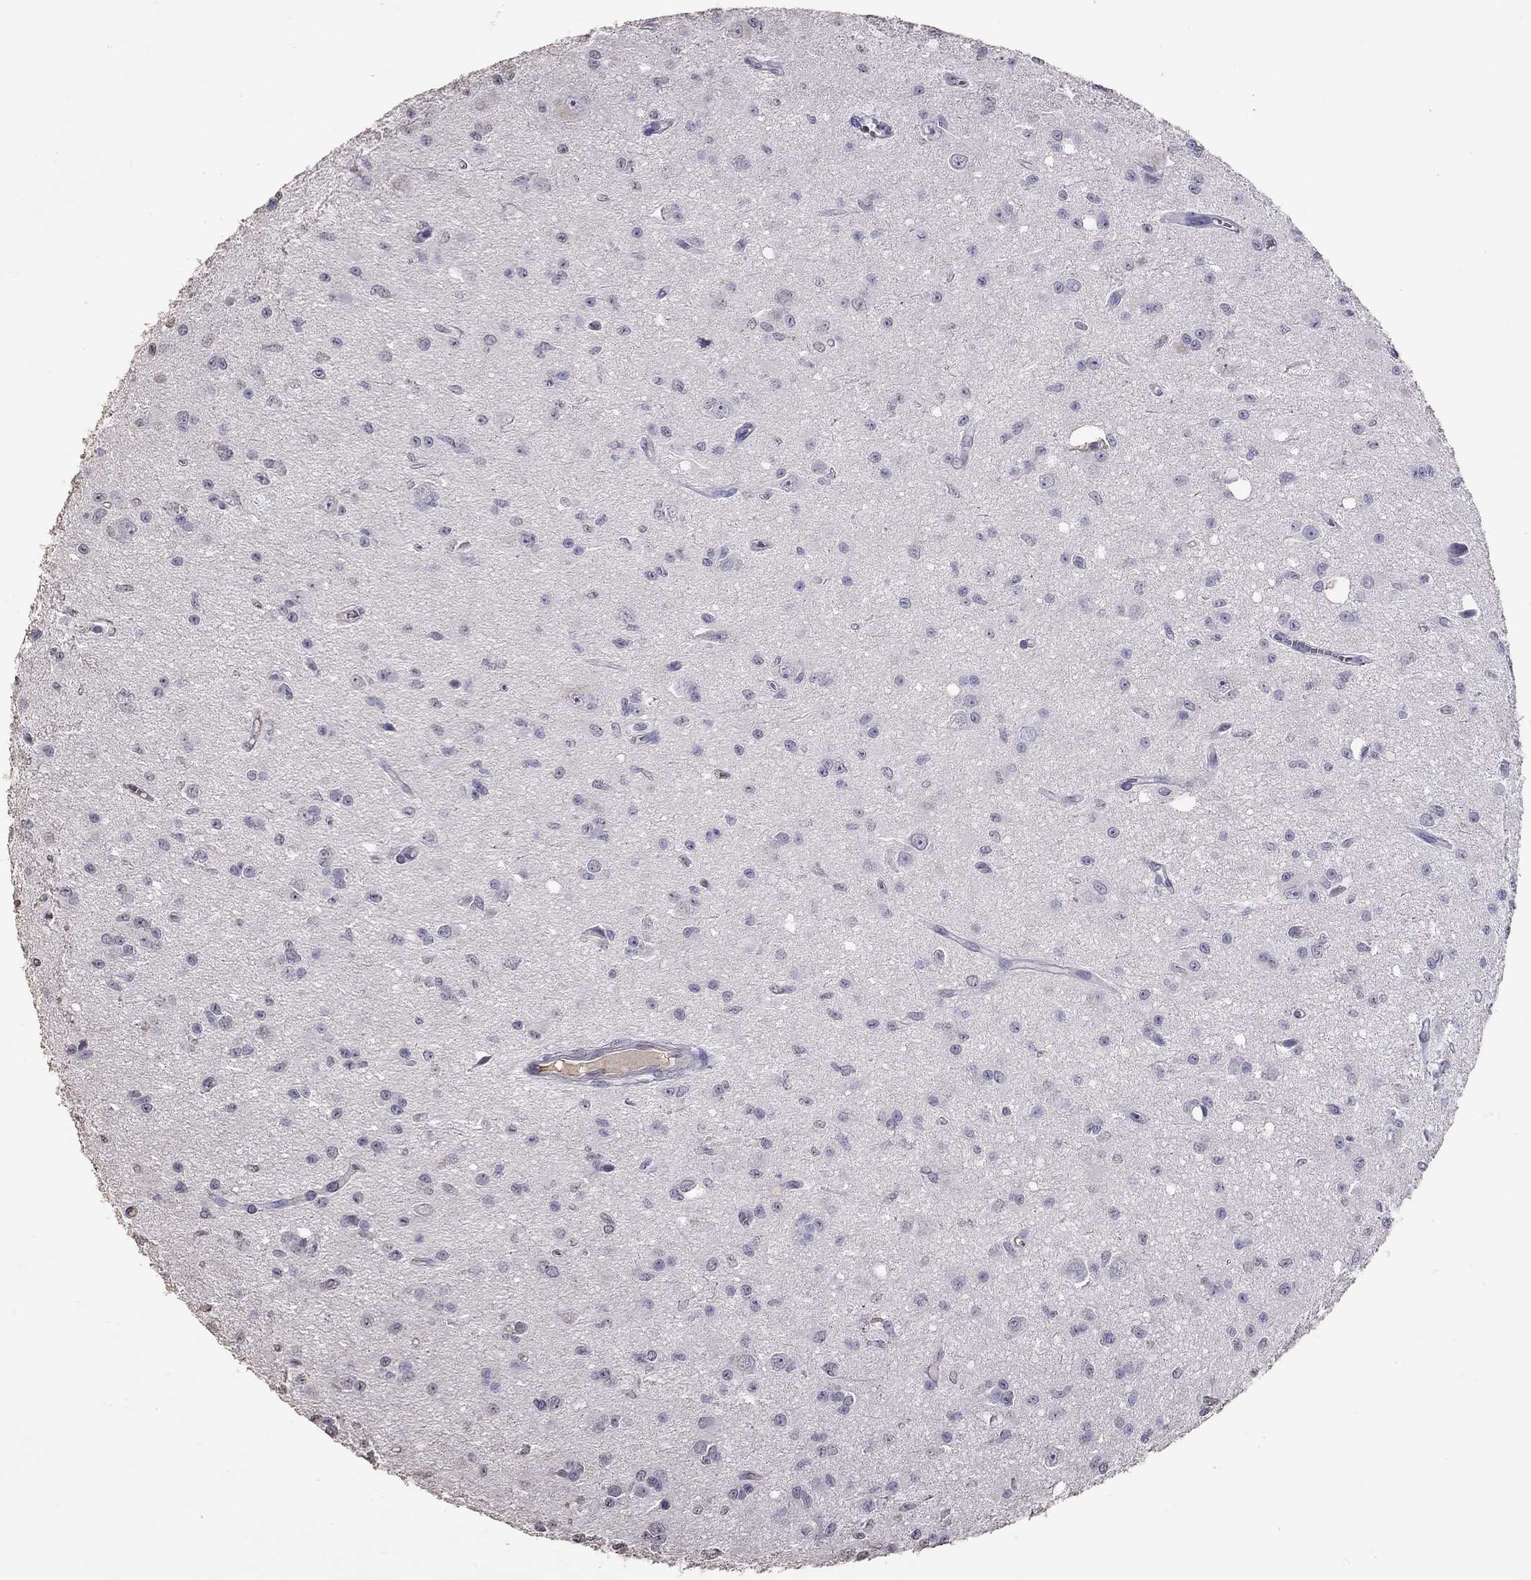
{"staining": {"intensity": "negative", "quantity": "none", "location": "none"}, "tissue": "glioma", "cell_type": "Tumor cells", "image_type": "cancer", "snomed": [{"axis": "morphology", "description": "Glioma, malignant, Low grade"}, {"axis": "topography", "description": "Brain"}], "caption": "Immunohistochemistry (IHC) image of malignant glioma (low-grade) stained for a protein (brown), which demonstrates no positivity in tumor cells. (Stains: DAB (3,3'-diaminobenzidine) IHC with hematoxylin counter stain, Microscopy: brightfield microscopy at high magnification).", "gene": "SUN3", "patient": {"sex": "female", "age": 45}}